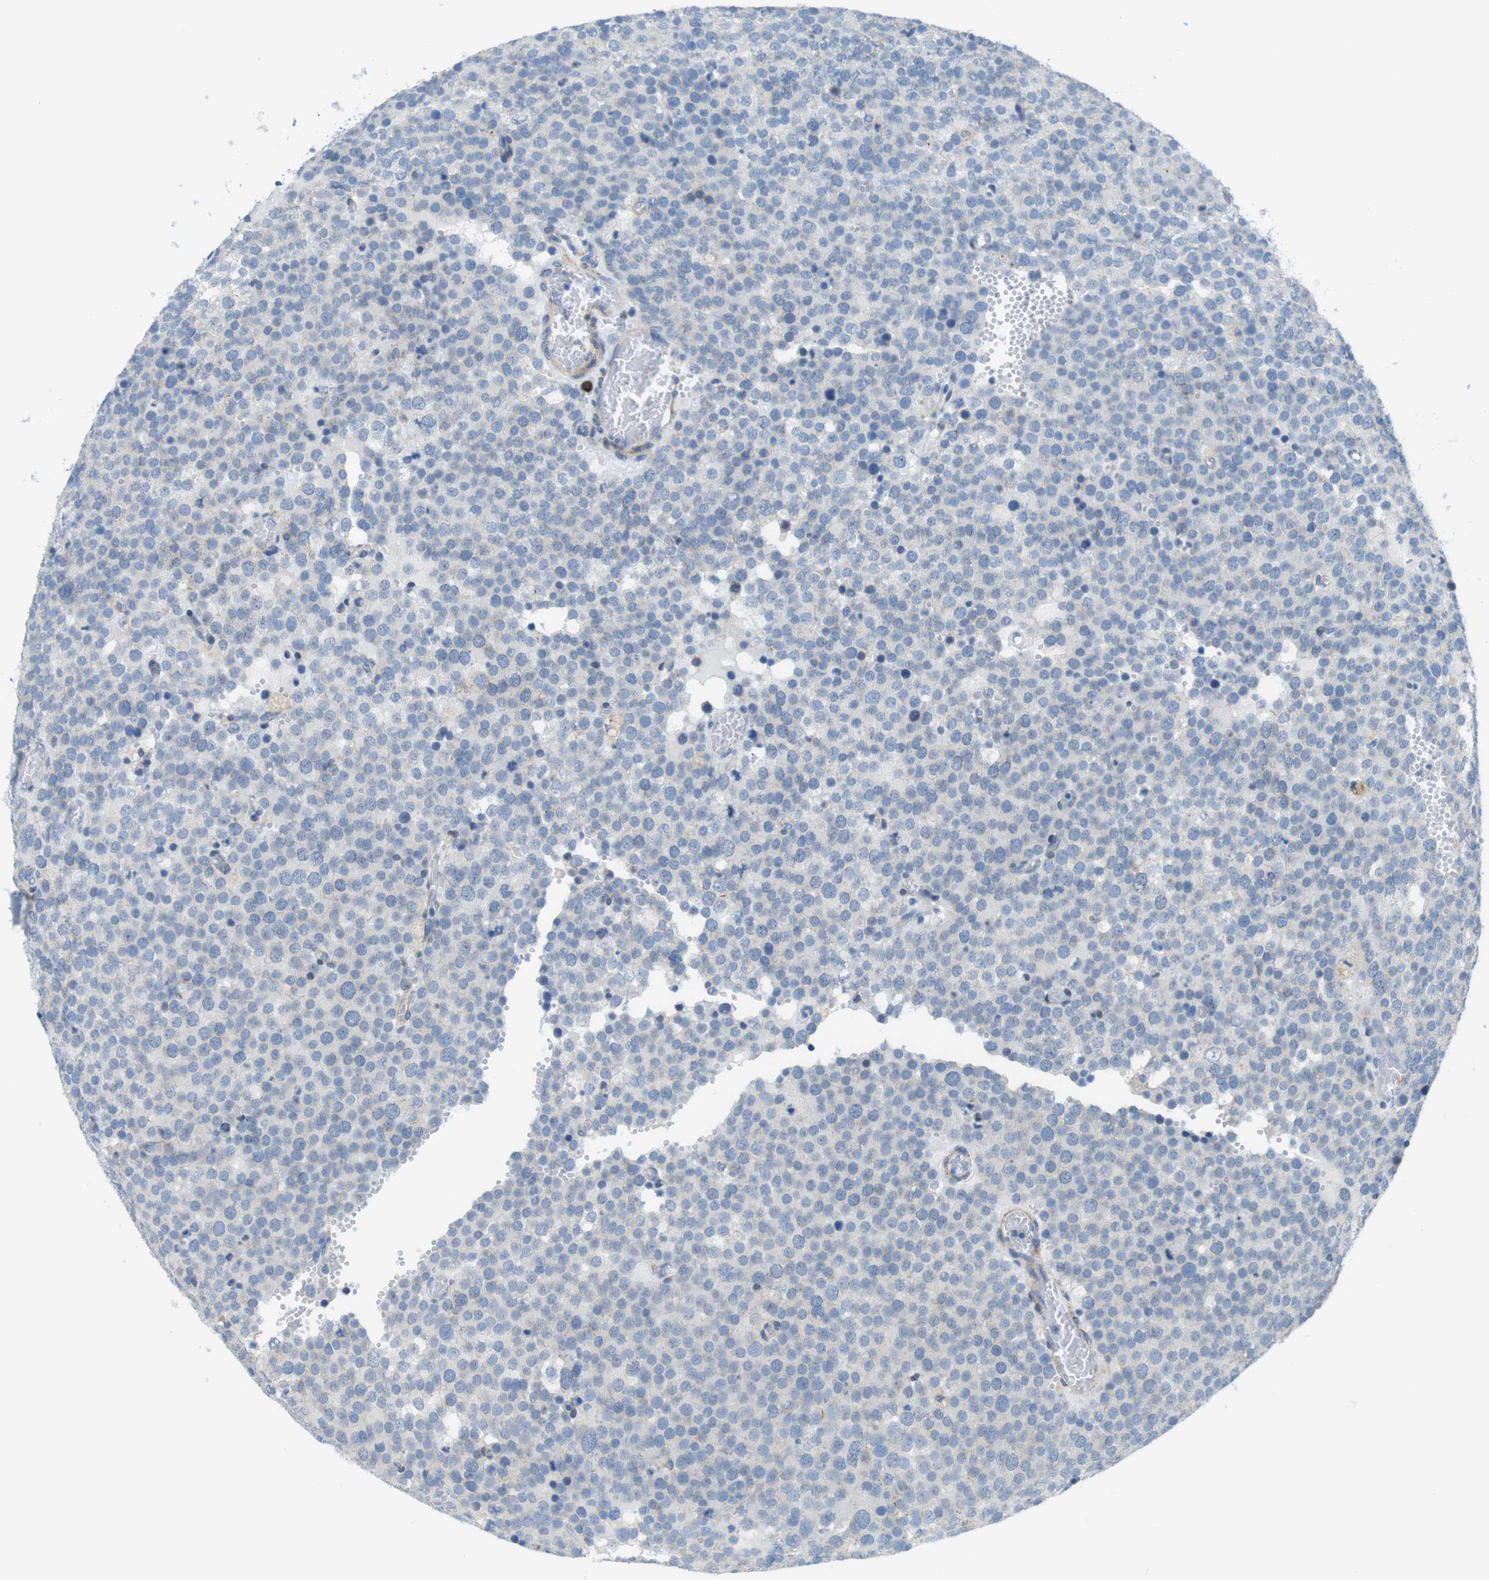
{"staining": {"intensity": "negative", "quantity": "none", "location": "none"}, "tissue": "testis cancer", "cell_type": "Tumor cells", "image_type": "cancer", "snomed": [{"axis": "morphology", "description": "Normal tissue, NOS"}, {"axis": "morphology", "description": "Seminoma, NOS"}, {"axis": "topography", "description": "Testis"}], "caption": "The histopathology image reveals no staining of tumor cells in testis seminoma.", "gene": "CLMN", "patient": {"sex": "male", "age": 71}}